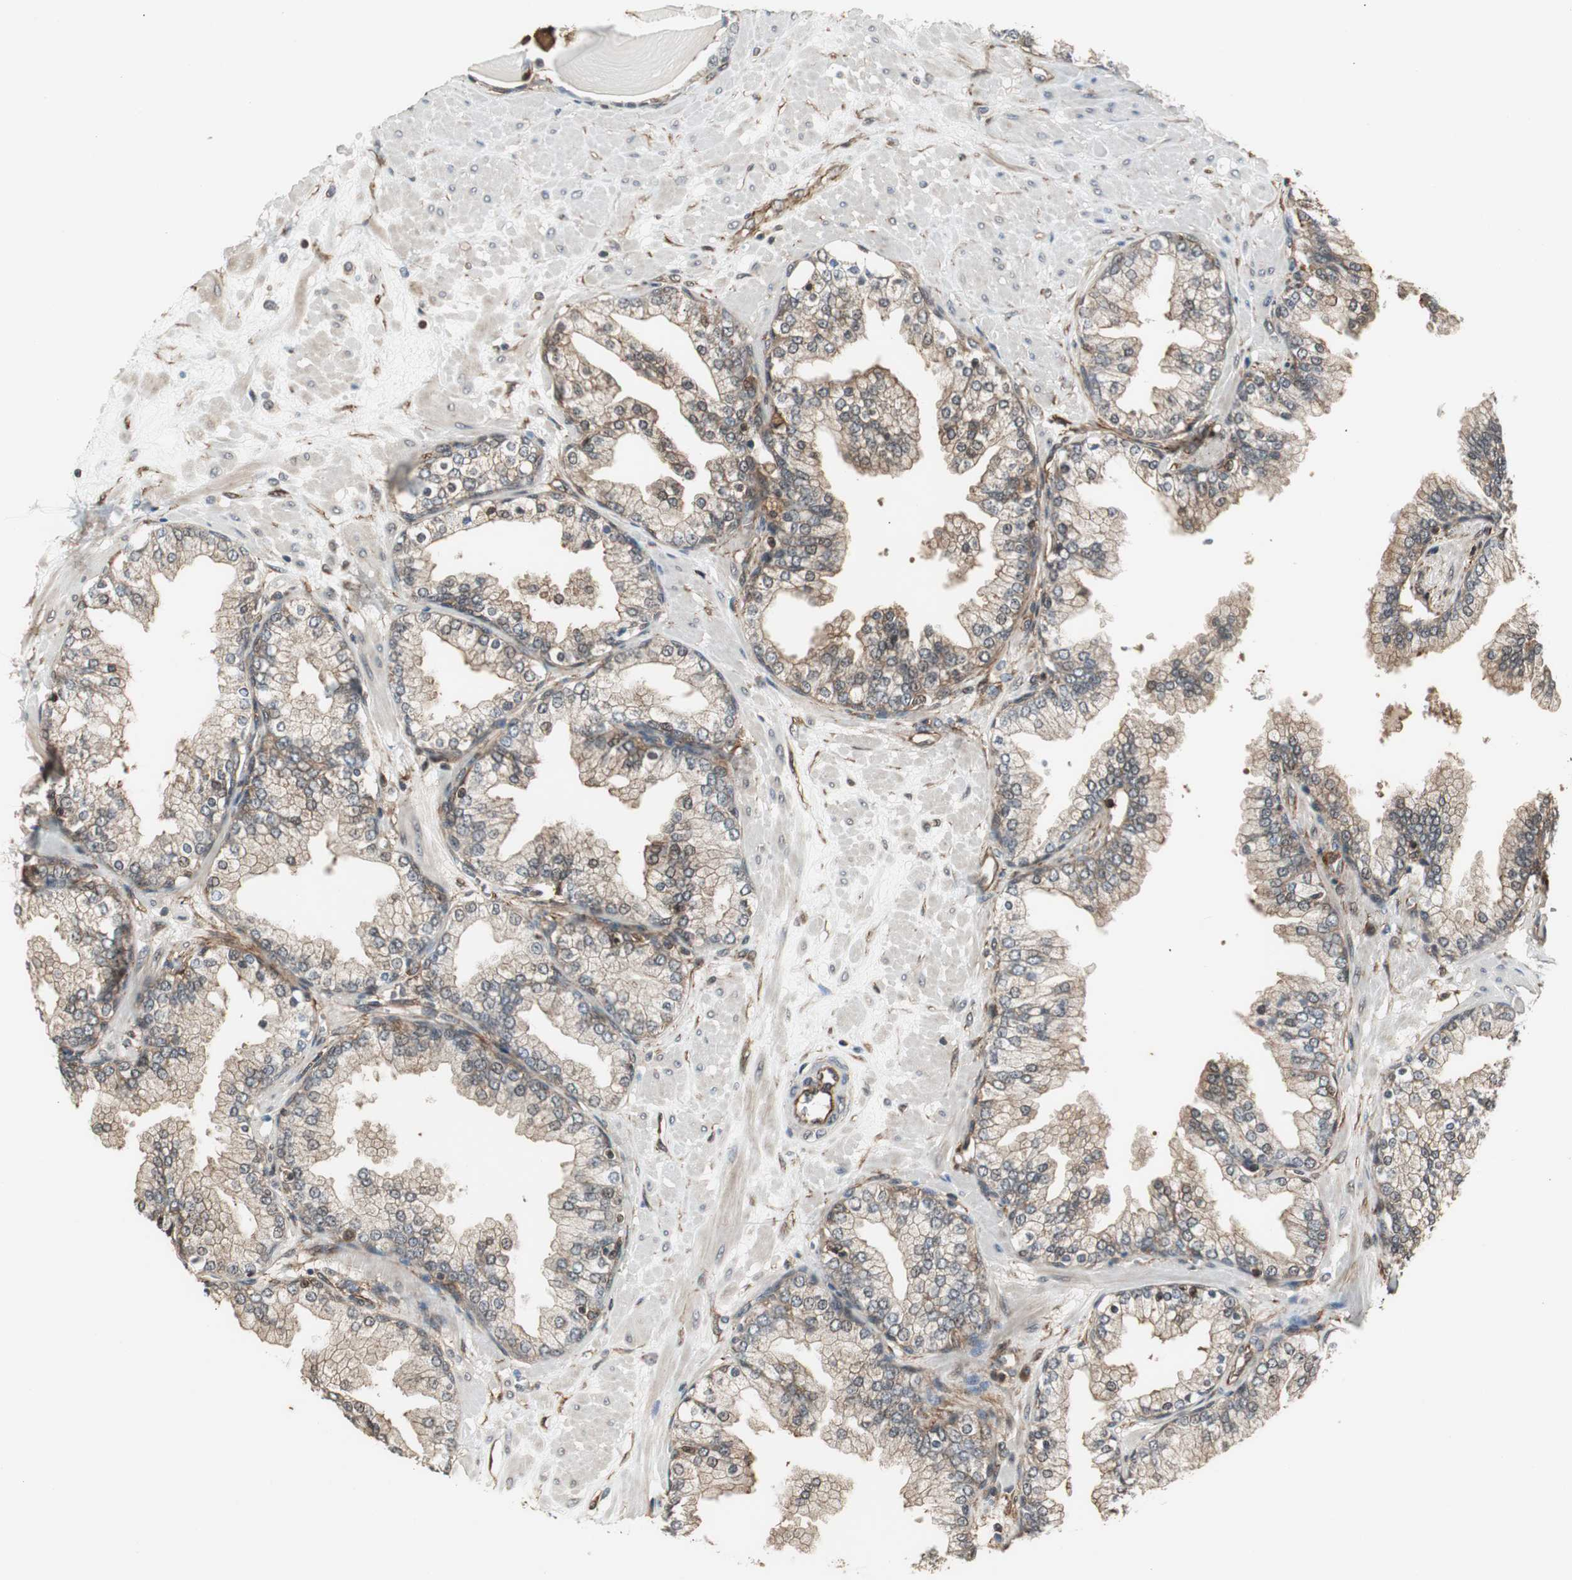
{"staining": {"intensity": "moderate", "quantity": ">75%", "location": "cytoplasmic/membranous"}, "tissue": "prostate", "cell_type": "Glandular cells", "image_type": "normal", "snomed": [{"axis": "morphology", "description": "Normal tissue, NOS"}, {"axis": "topography", "description": "Prostate"}], "caption": "This is an image of immunohistochemistry (IHC) staining of benign prostate, which shows moderate expression in the cytoplasmic/membranous of glandular cells.", "gene": "PTPN11", "patient": {"sex": "male", "age": 51}}